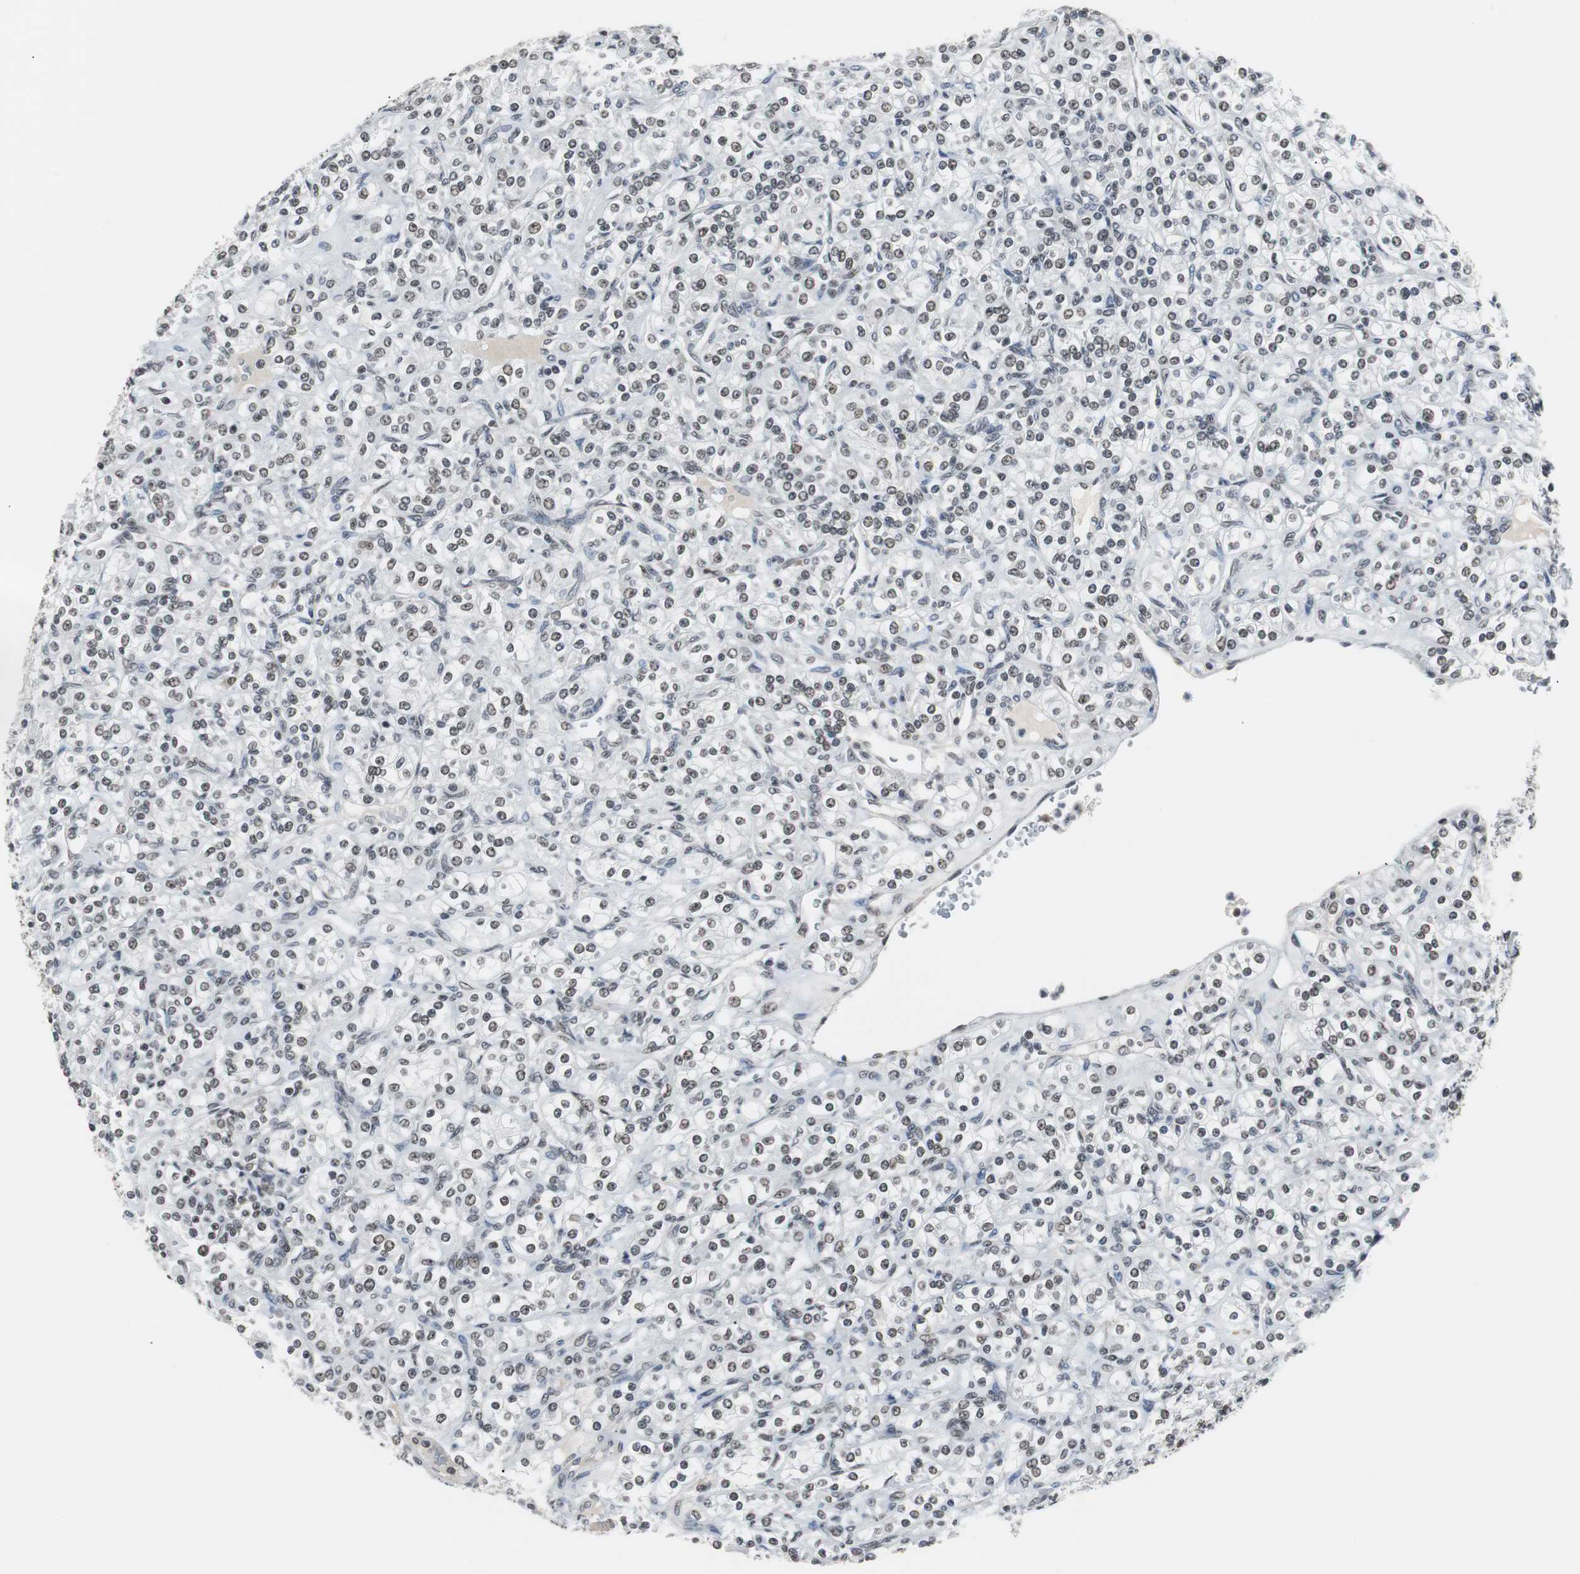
{"staining": {"intensity": "weak", "quantity": ">75%", "location": "nuclear"}, "tissue": "renal cancer", "cell_type": "Tumor cells", "image_type": "cancer", "snomed": [{"axis": "morphology", "description": "Adenocarcinoma, NOS"}, {"axis": "topography", "description": "Kidney"}], "caption": "Weak nuclear protein positivity is present in about >75% of tumor cells in renal cancer (adenocarcinoma).", "gene": "TAF7", "patient": {"sex": "male", "age": 77}}